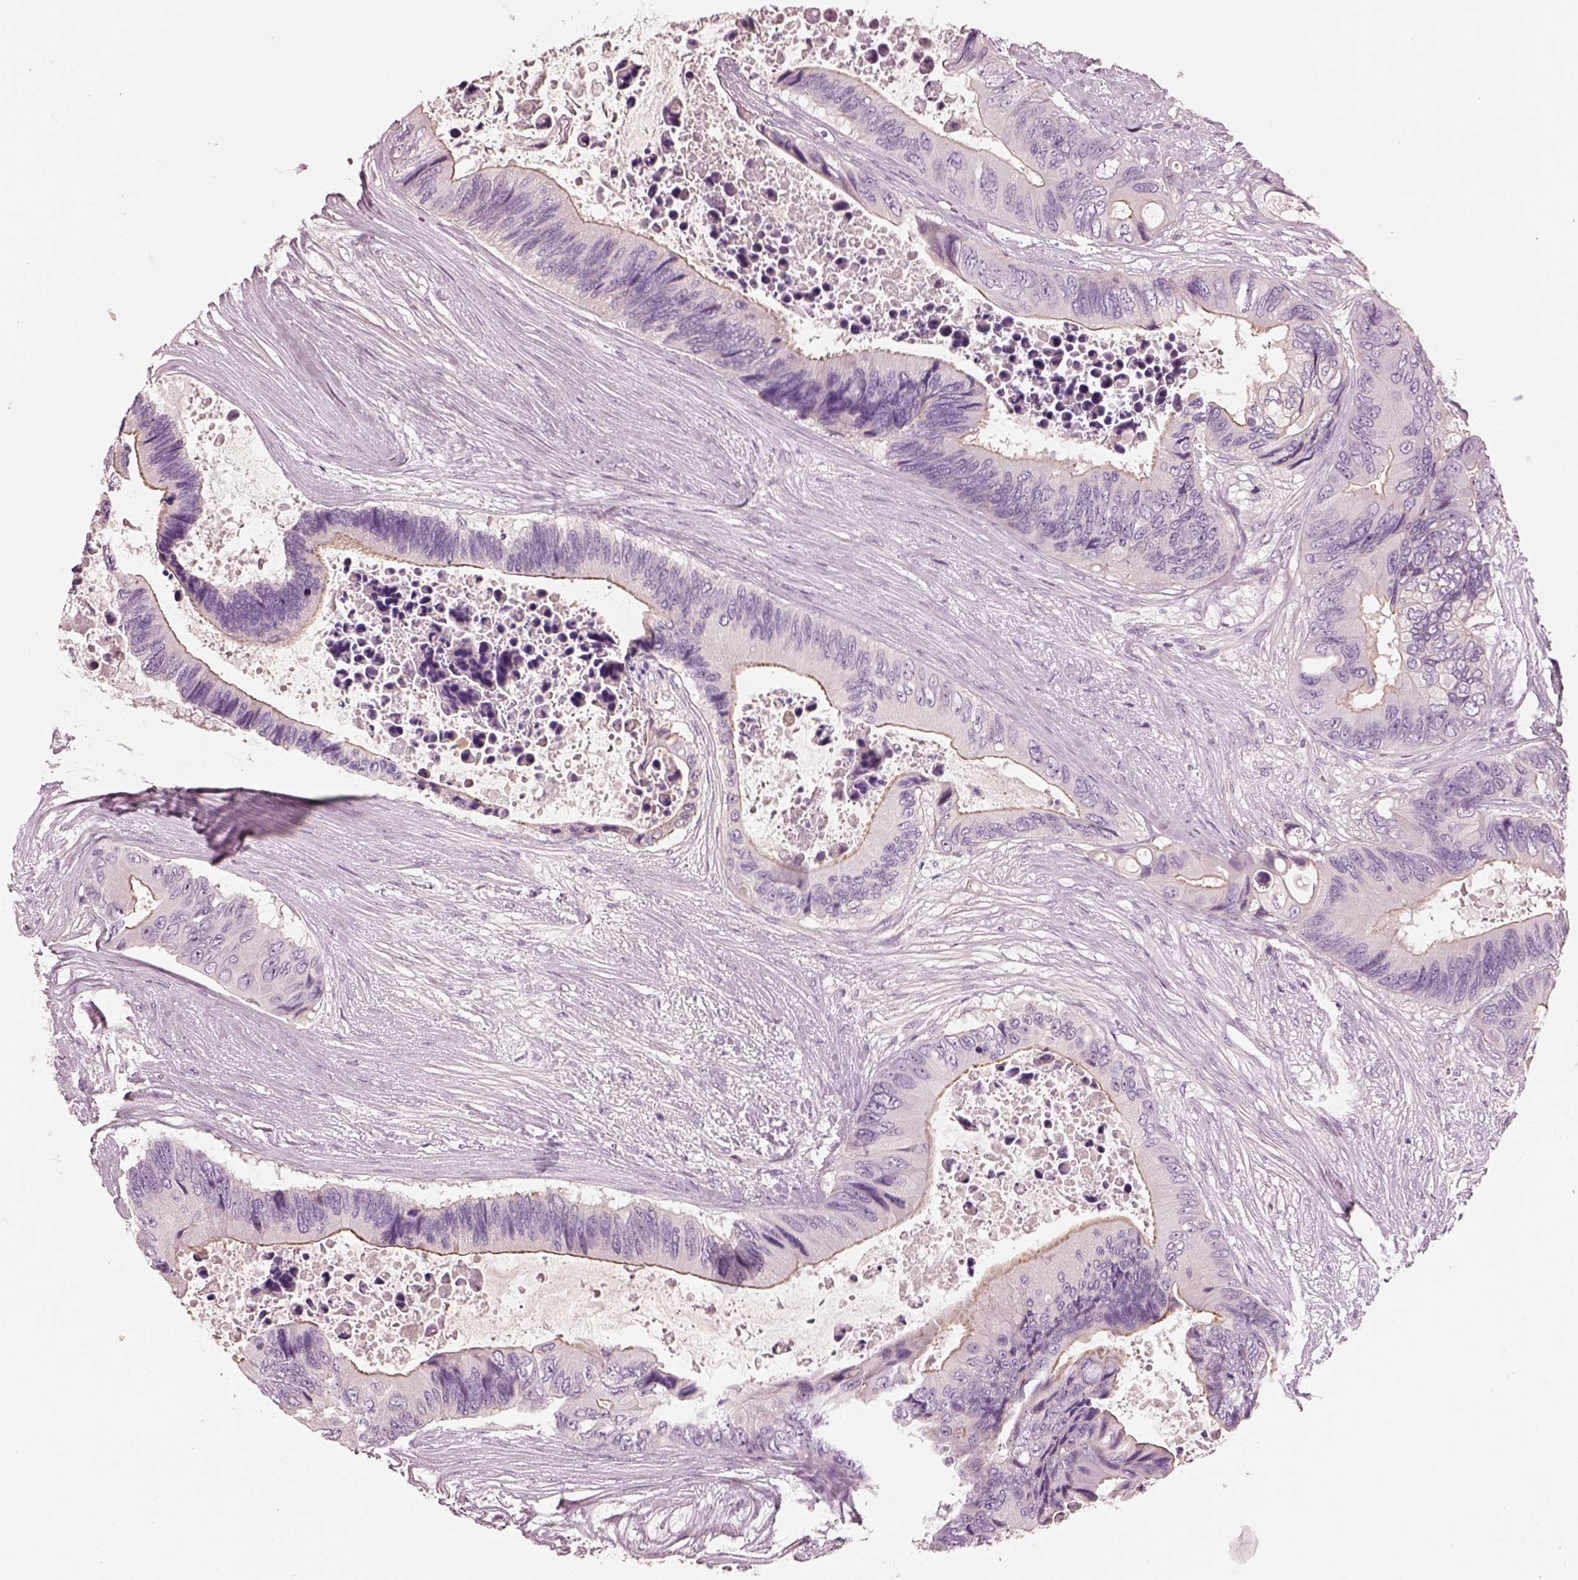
{"staining": {"intensity": "negative", "quantity": "none", "location": "none"}, "tissue": "colorectal cancer", "cell_type": "Tumor cells", "image_type": "cancer", "snomed": [{"axis": "morphology", "description": "Adenocarcinoma, NOS"}, {"axis": "topography", "description": "Rectum"}], "caption": "Immunohistochemistry (IHC) micrograph of neoplastic tissue: human colorectal adenocarcinoma stained with DAB (3,3'-diaminobenzidine) exhibits no significant protein expression in tumor cells.", "gene": "IGLL1", "patient": {"sex": "male", "age": 63}}